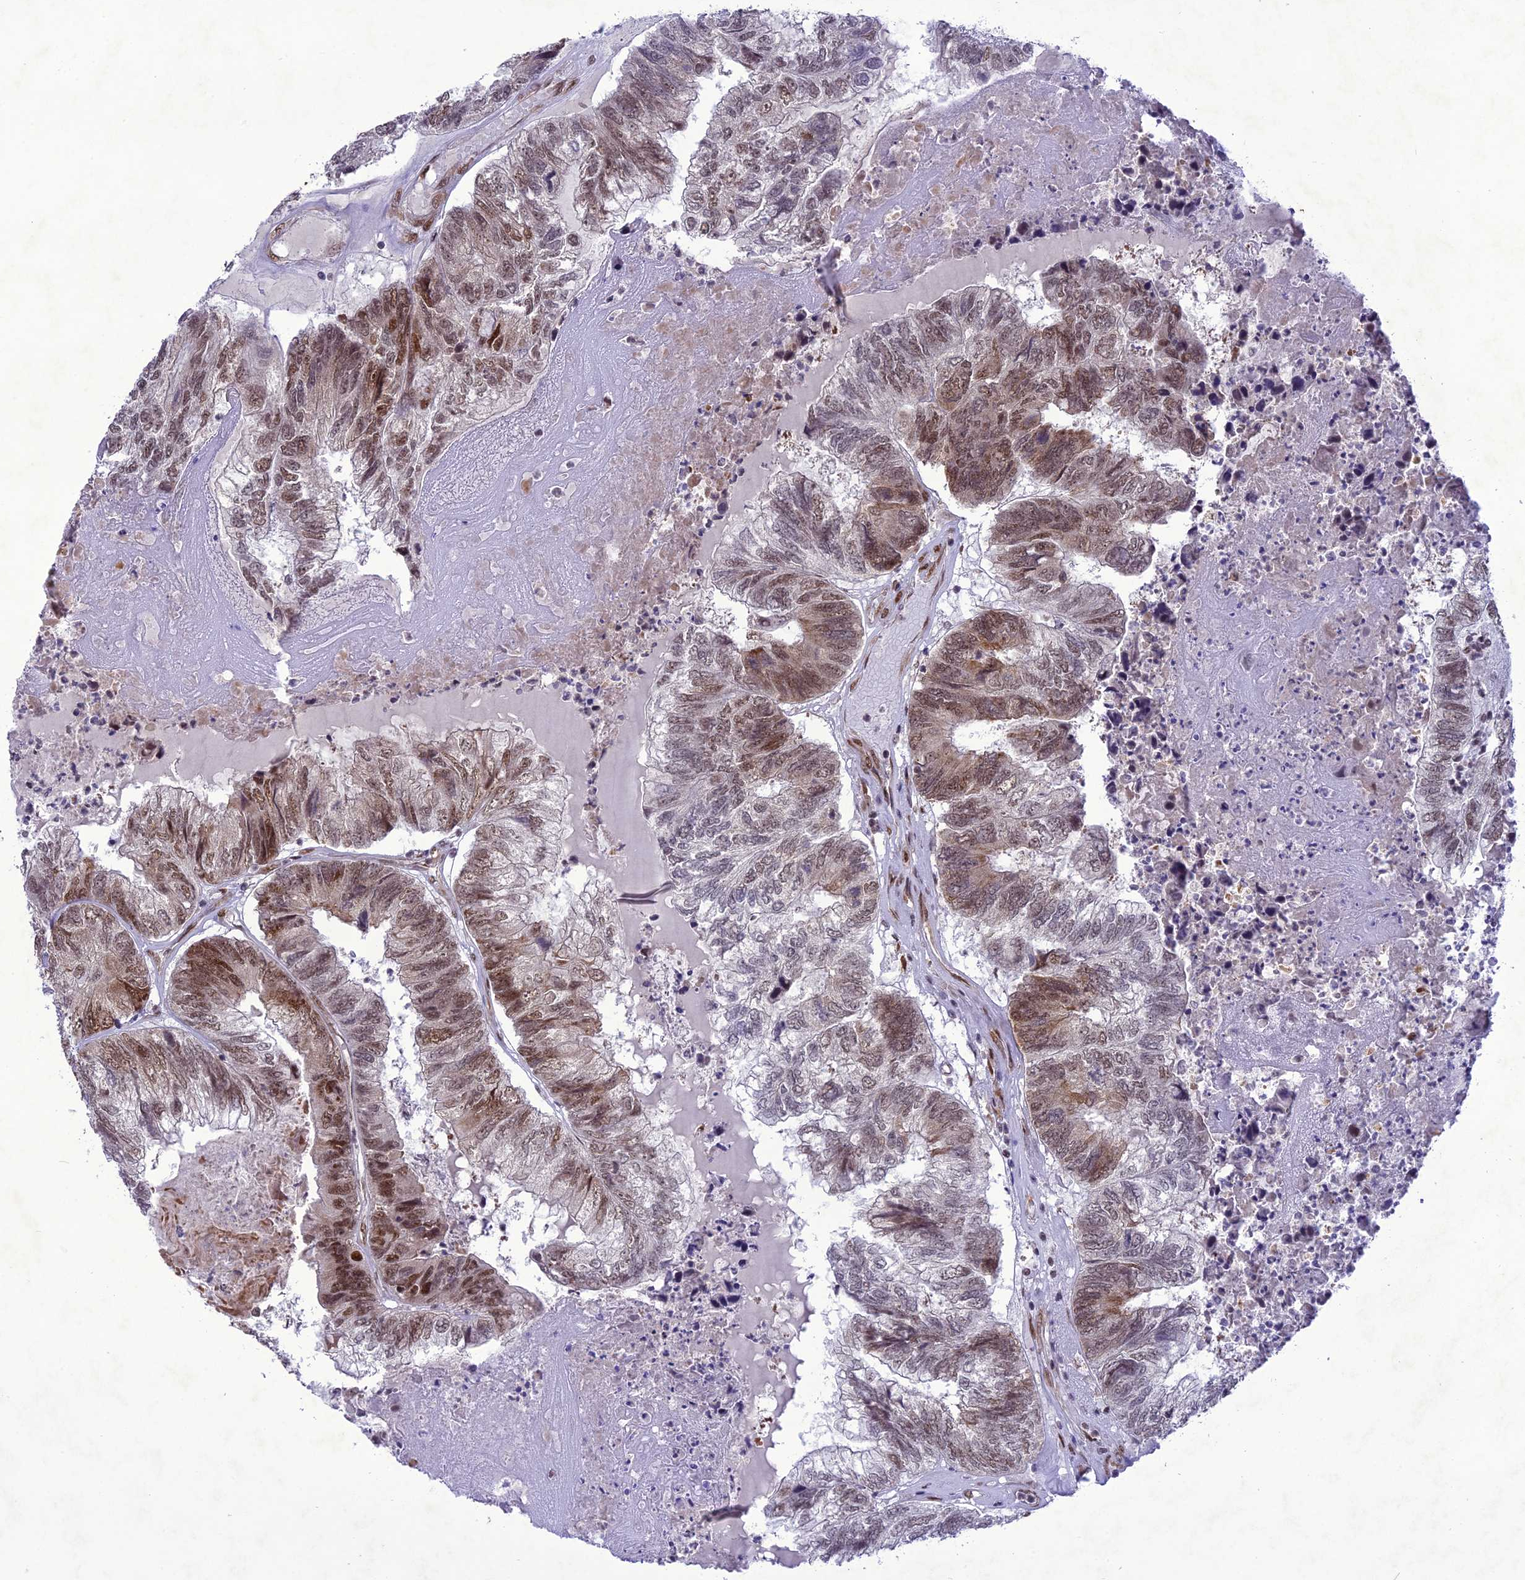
{"staining": {"intensity": "strong", "quantity": "25%-75%", "location": "nuclear"}, "tissue": "colorectal cancer", "cell_type": "Tumor cells", "image_type": "cancer", "snomed": [{"axis": "morphology", "description": "Adenocarcinoma, NOS"}, {"axis": "topography", "description": "Colon"}], "caption": "Colorectal cancer was stained to show a protein in brown. There is high levels of strong nuclear expression in about 25%-75% of tumor cells.", "gene": "DDX1", "patient": {"sex": "female", "age": 67}}